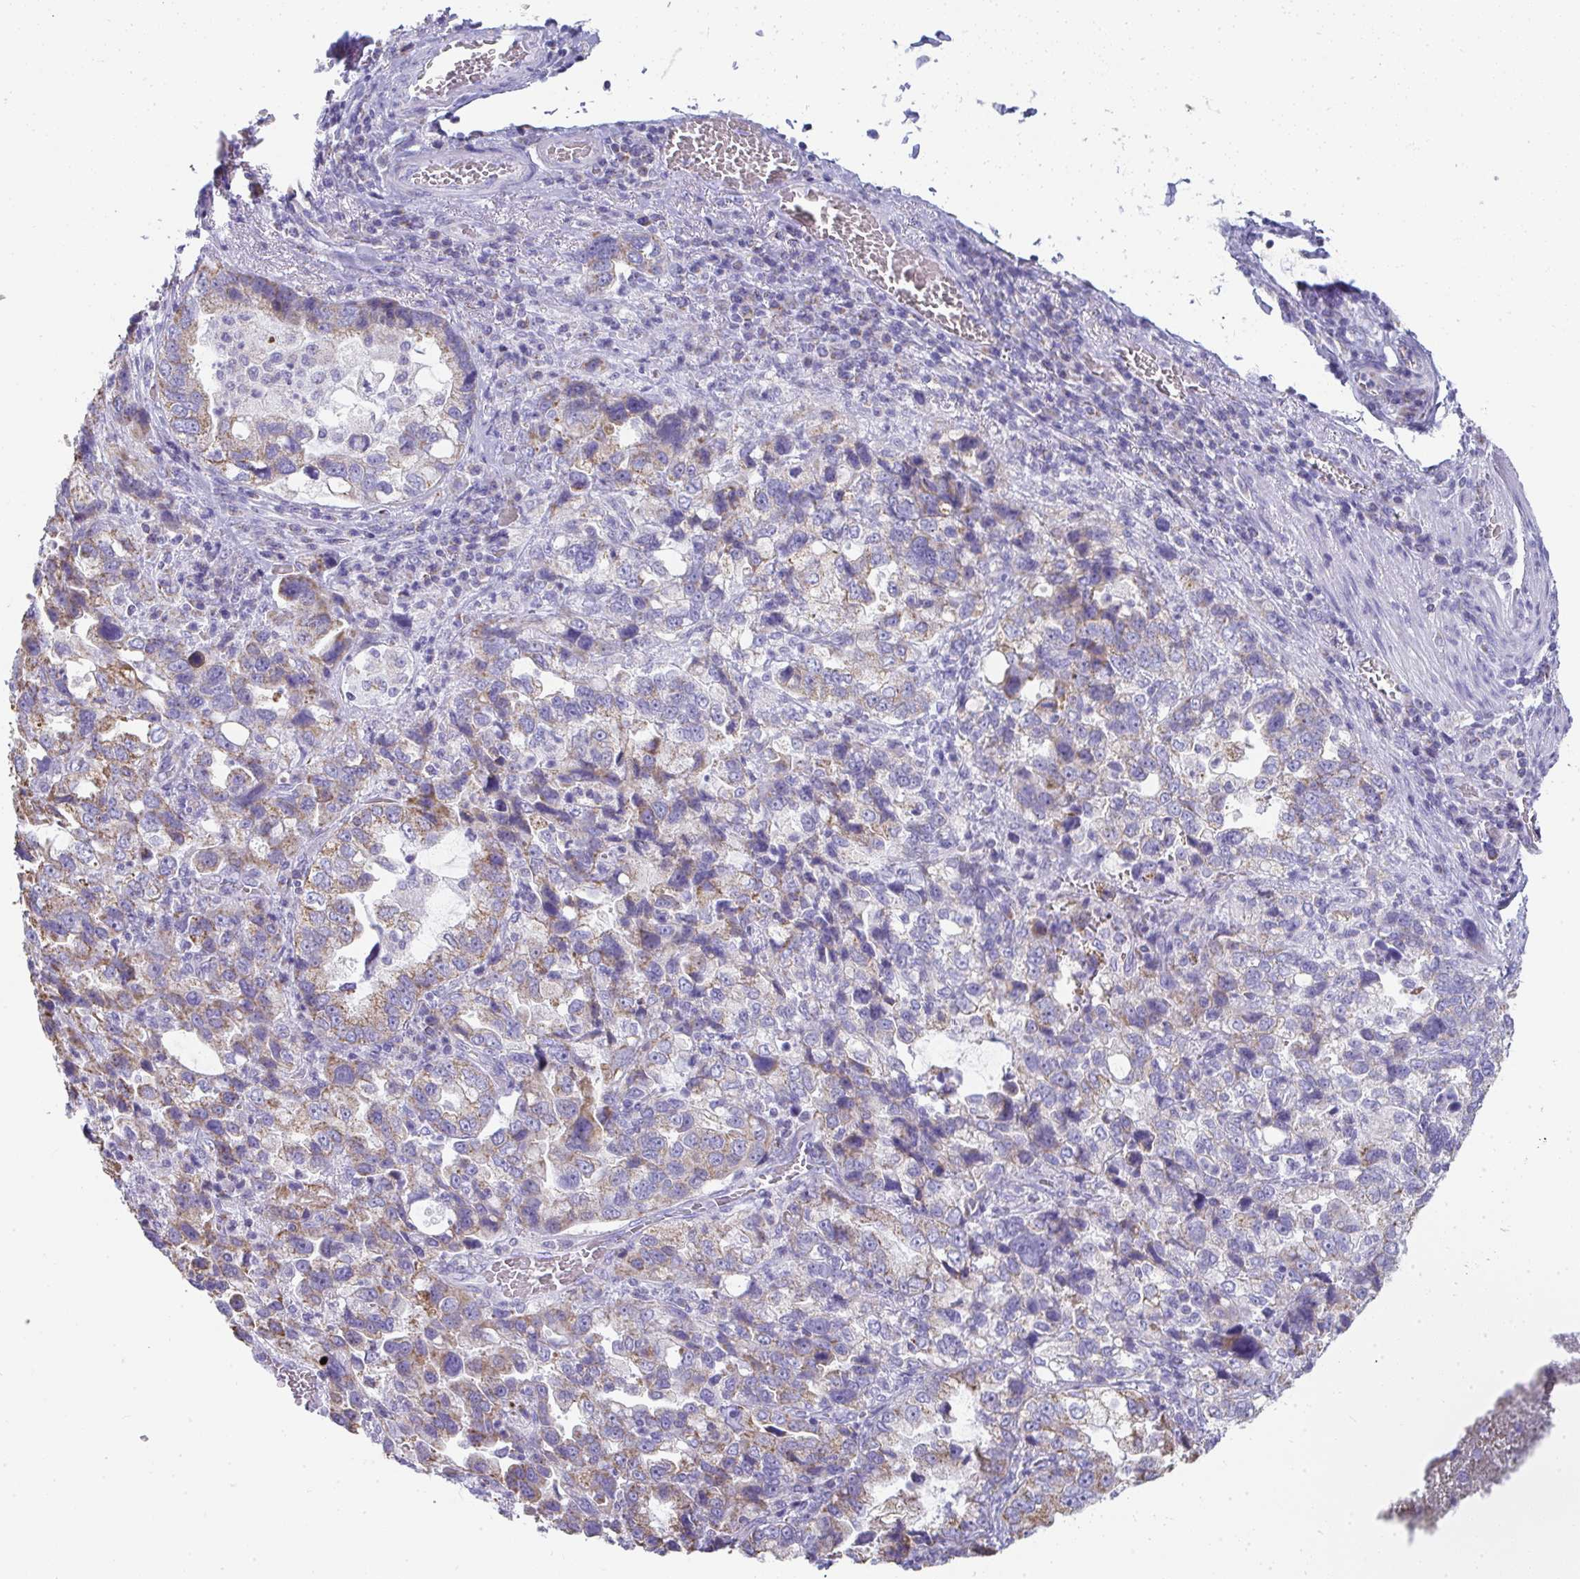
{"staining": {"intensity": "moderate", "quantity": "25%-75%", "location": "cytoplasmic/membranous"}, "tissue": "stomach cancer", "cell_type": "Tumor cells", "image_type": "cancer", "snomed": [{"axis": "morphology", "description": "Adenocarcinoma, NOS"}, {"axis": "topography", "description": "Stomach, upper"}], "caption": "There is medium levels of moderate cytoplasmic/membranous staining in tumor cells of stomach cancer, as demonstrated by immunohistochemical staining (brown color).", "gene": "SLC6A1", "patient": {"sex": "female", "age": 81}}